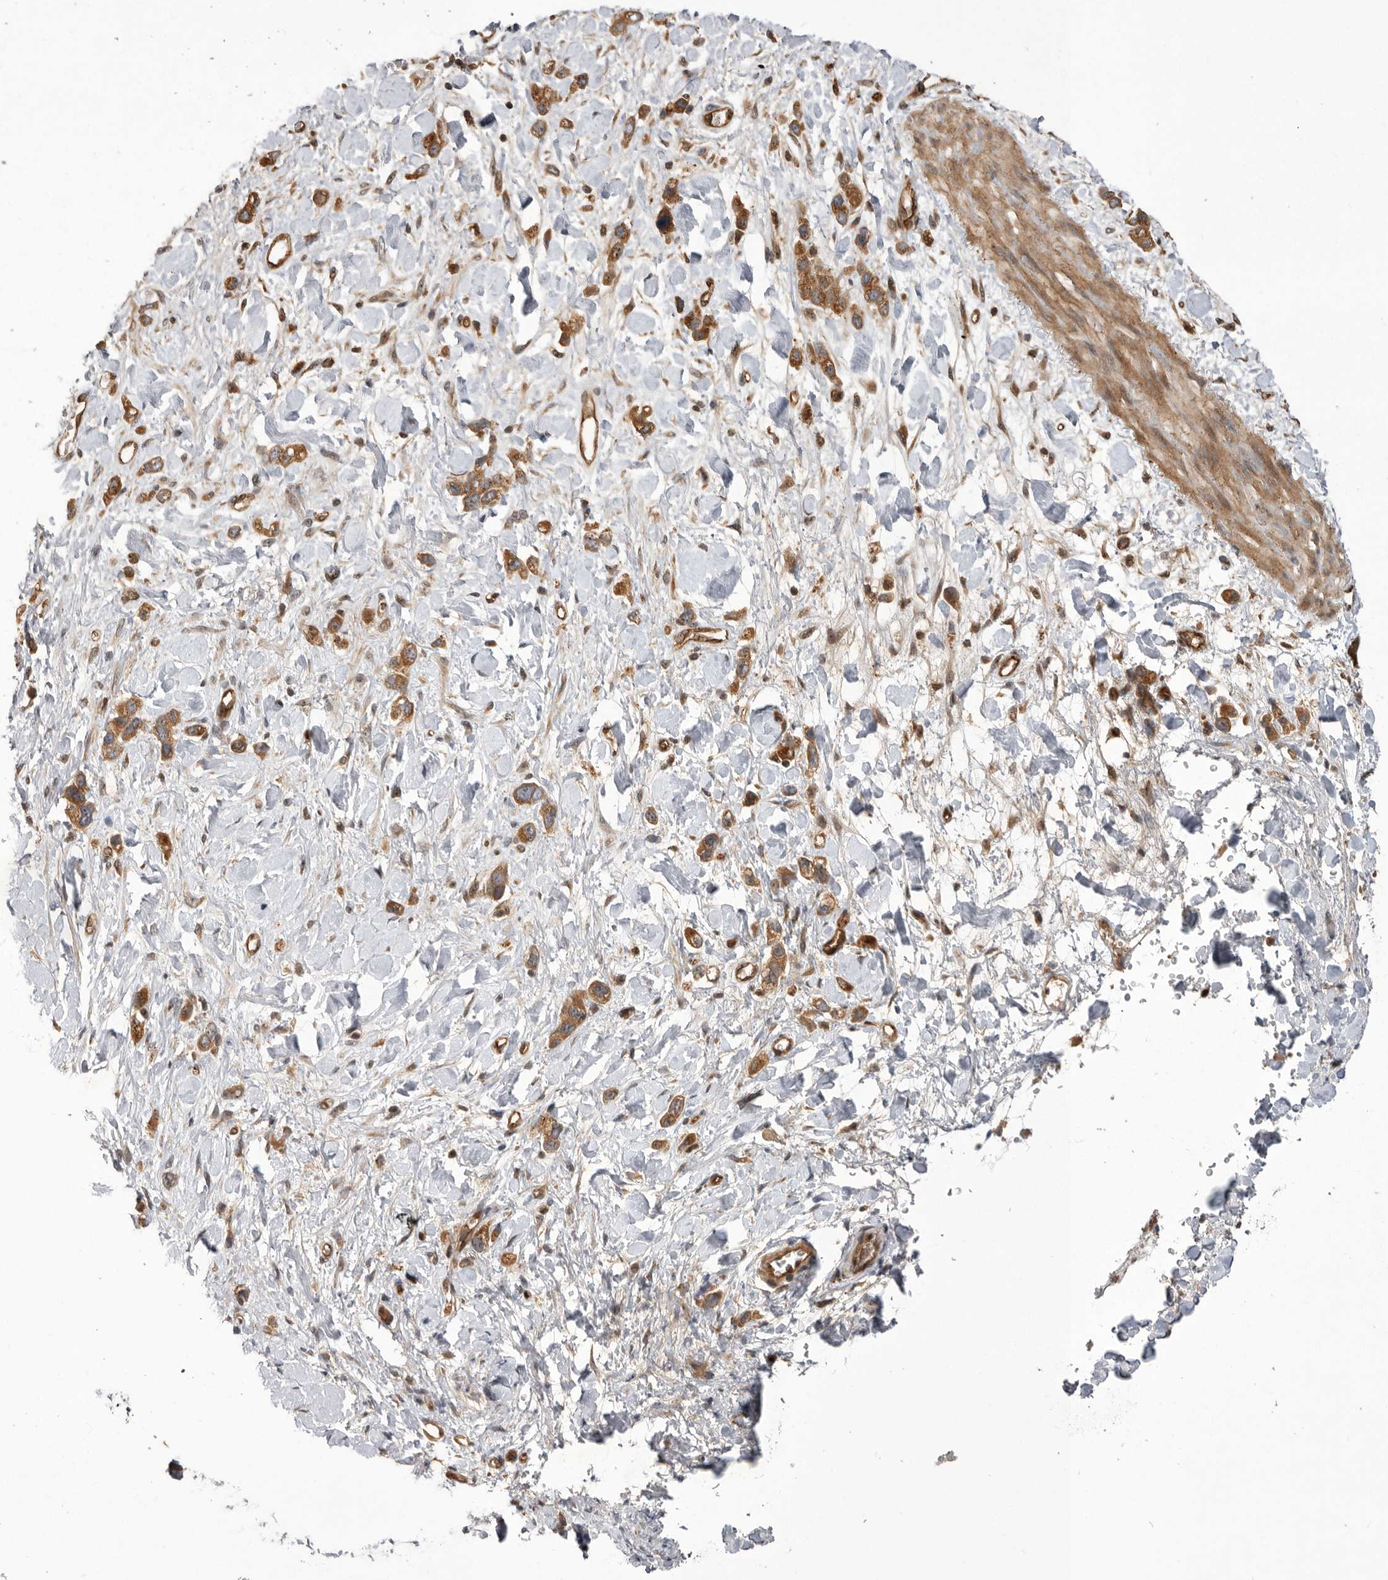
{"staining": {"intensity": "moderate", "quantity": ">75%", "location": "cytoplasmic/membranous"}, "tissue": "stomach cancer", "cell_type": "Tumor cells", "image_type": "cancer", "snomed": [{"axis": "morphology", "description": "Adenocarcinoma, NOS"}, {"axis": "topography", "description": "Stomach"}], "caption": "Immunohistochemistry photomicrograph of human stomach cancer (adenocarcinoma) stained for a protein (brown), which exhibits medium levels of moderate cytoplasmic/membranous staining in about >75% of tumor cells.", "gene": "DHDDS", "patient": {"sex": "female", "age": 65}}